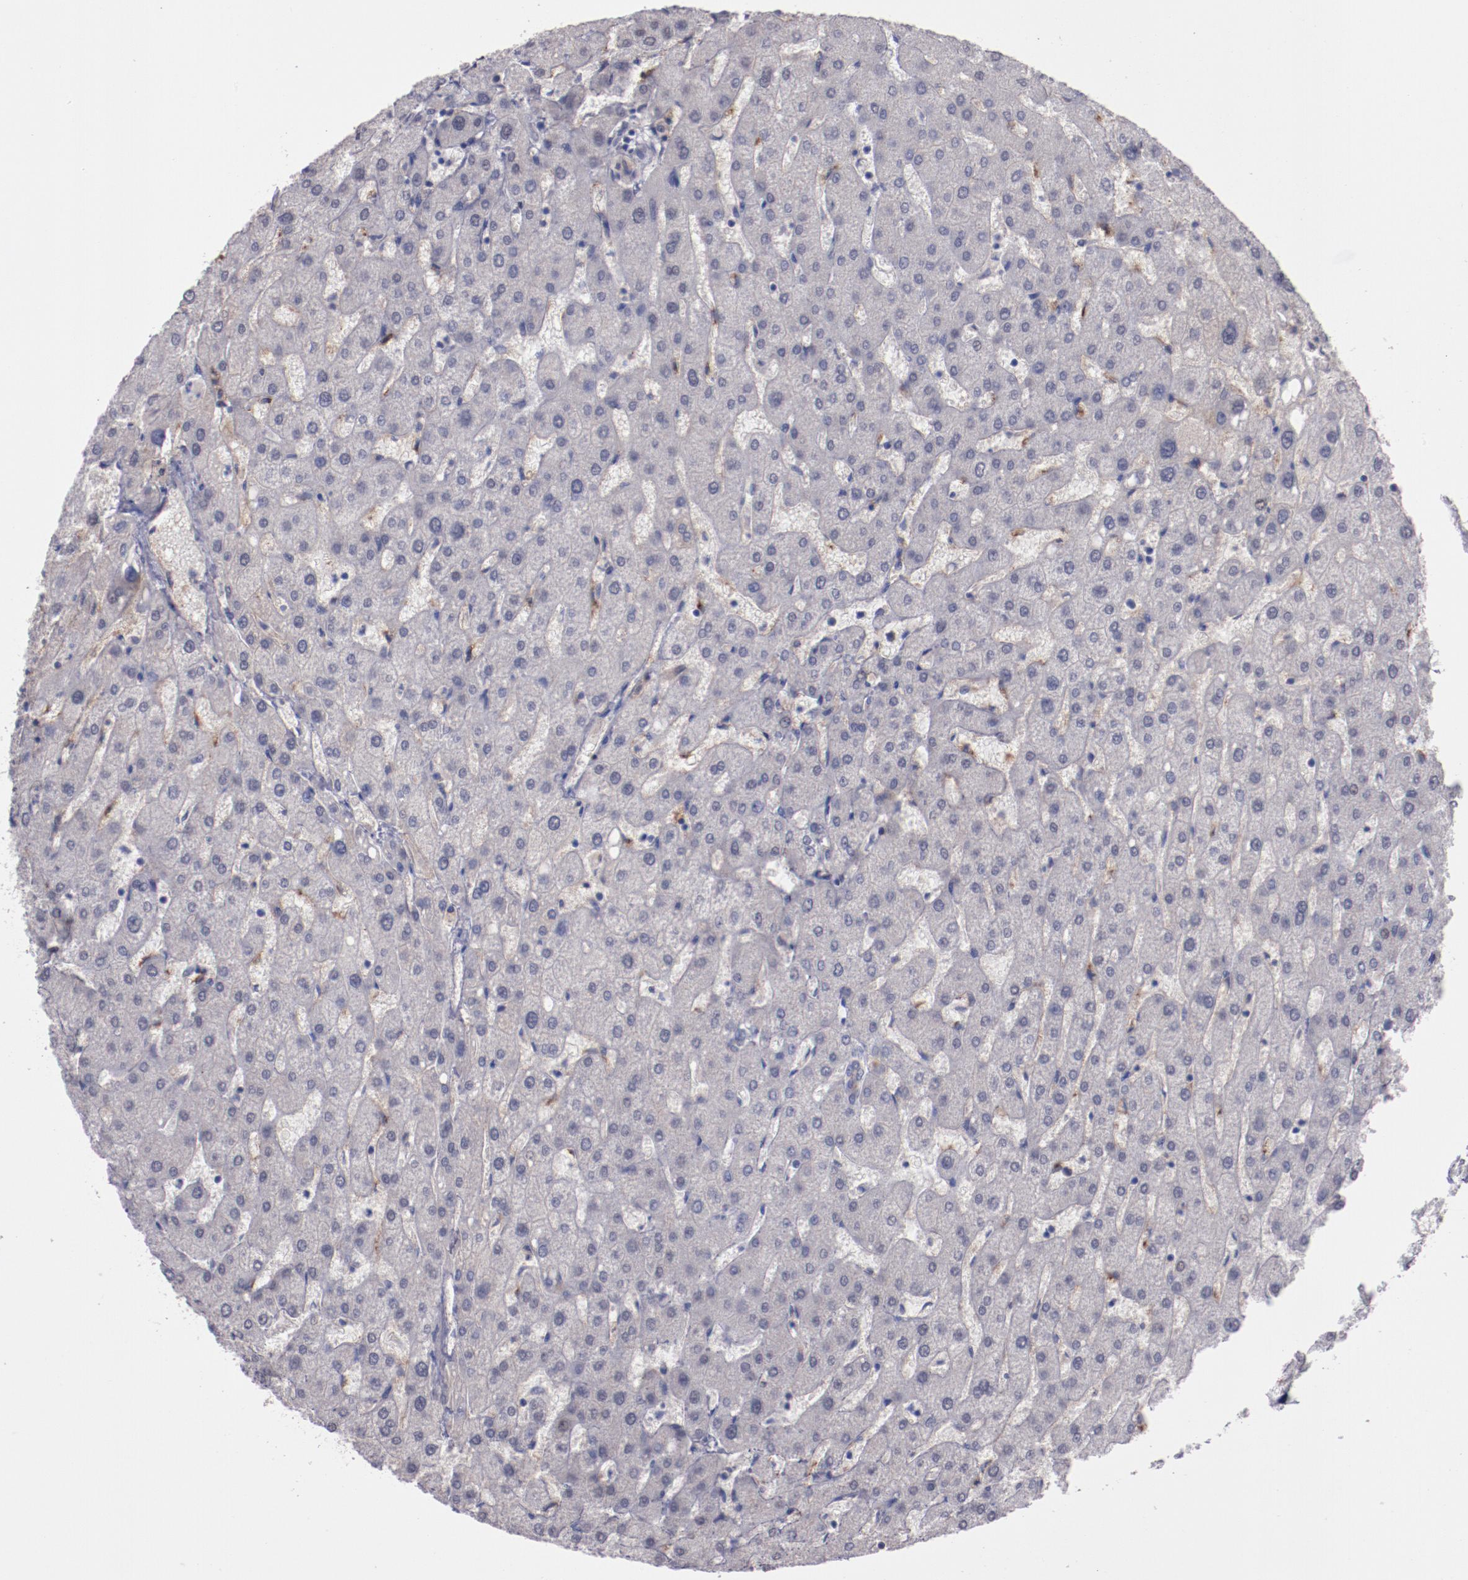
{"staining": {"intensity": "negative", "quantity": "none", "location": "none"}, "tissue": "liver", "cell_type": "Cholangiocytes", "image_type": "normal", "snomed": [{"axis": "morphology", "description": "Normal tissue, NOS"}, {"axis": "topography", "description": "Liver"}], "caption": "Liver stained for a protein using IHC shows no expression cholangiocytes.", "gene": "NRXN3", "patient": {"sex": "male", "age": 67}}